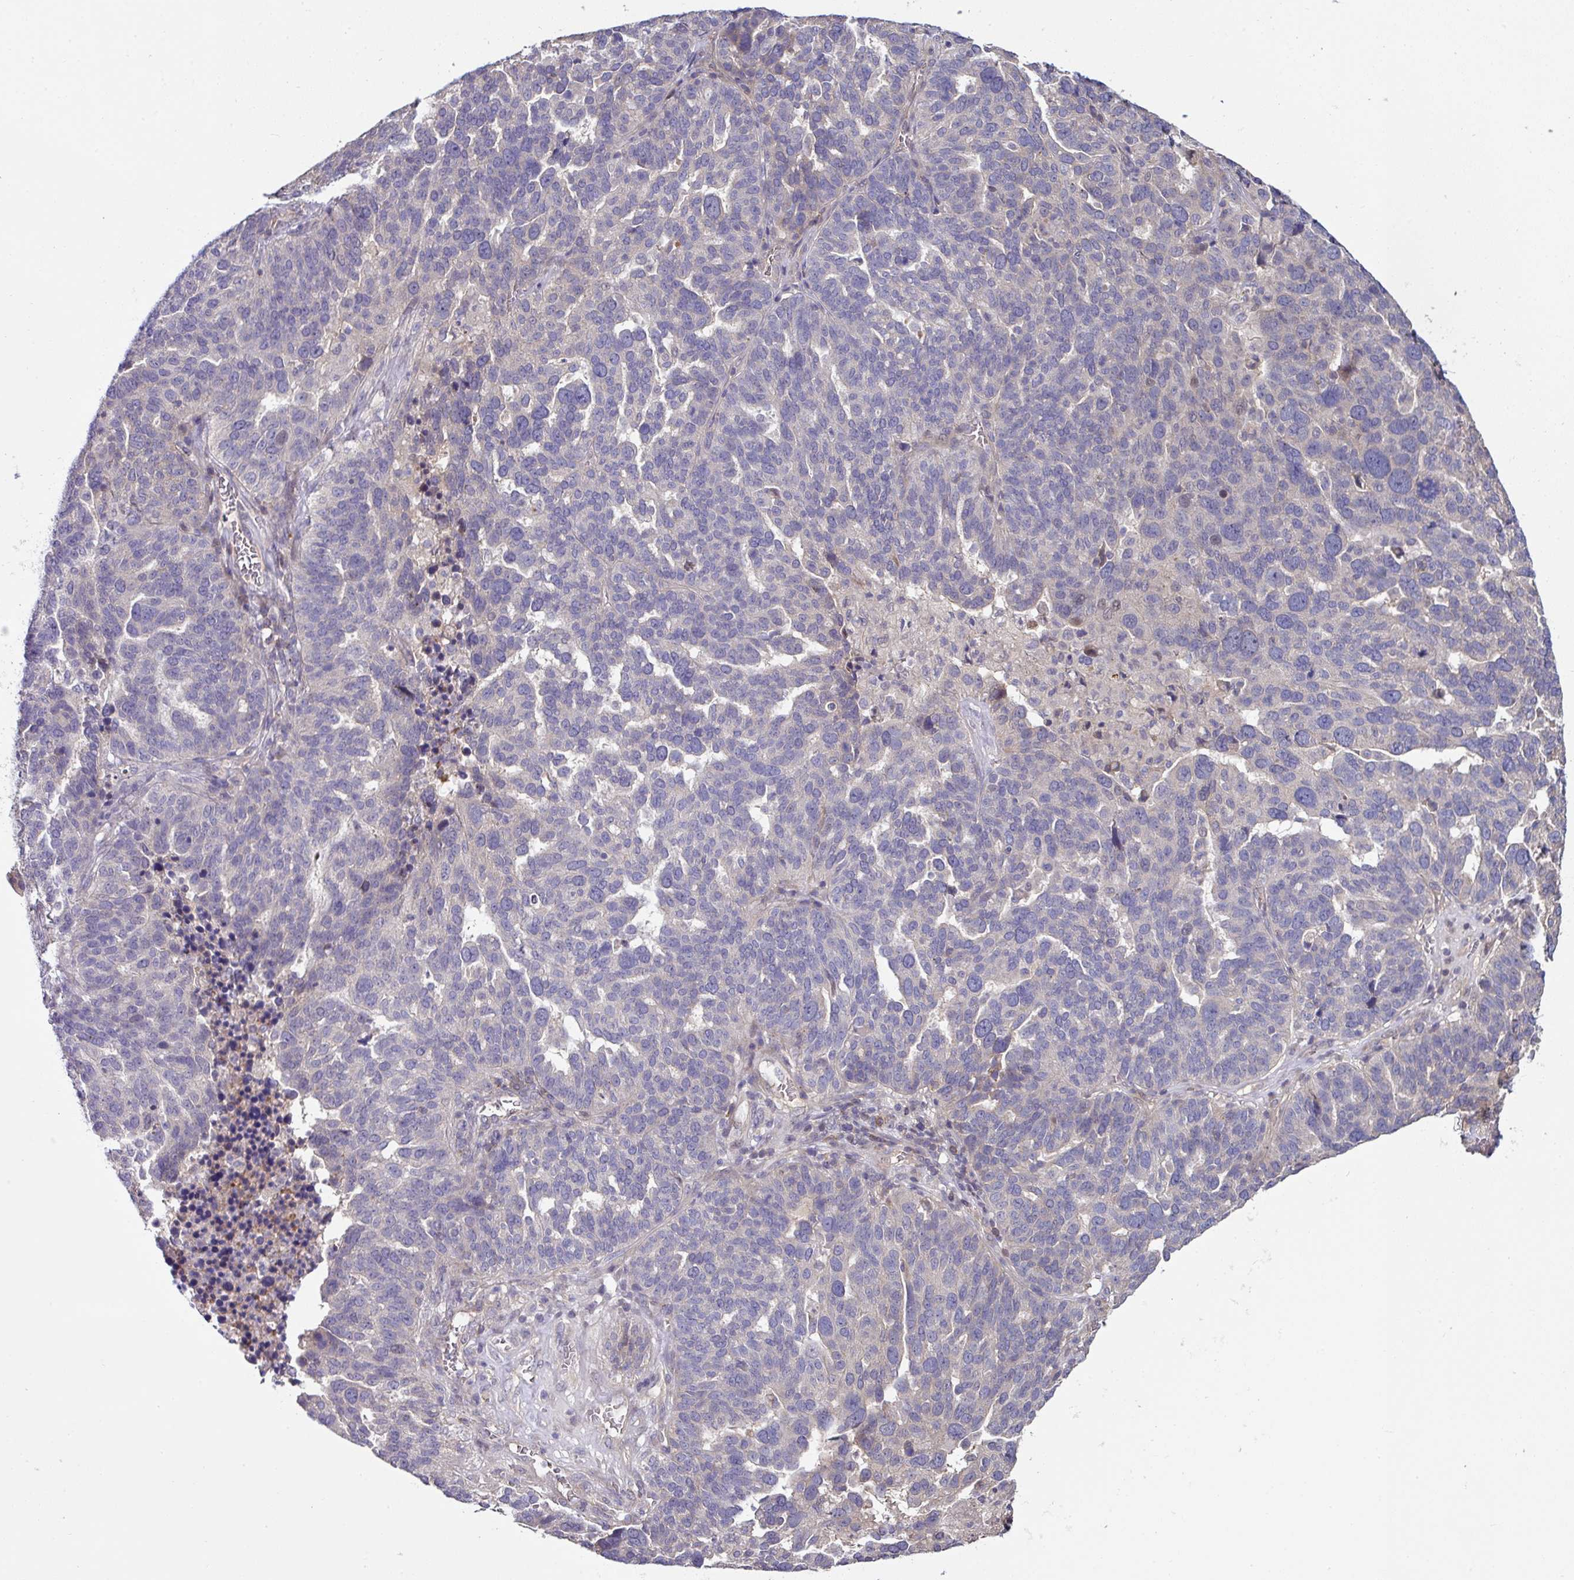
{"staining": {"intensity": "negative", "quantity": "none", "location": "none"}, "tissue": "ovarian cancer", "cell_type": "Tumor cells", "image_type": "cancer", "snomed": [{"axis": "morphology", "description": "Cystadenocarcinoma, serous, NOS"}, {"axis": "topography", "description": "Ovary"}], "caption": "A photomicrograph of human ovarian serous cystadenocarcinoma is negative for staining in tumor cells.", "gene": "SLAMF6", "patient": {"sex": "female", "age": 59}}